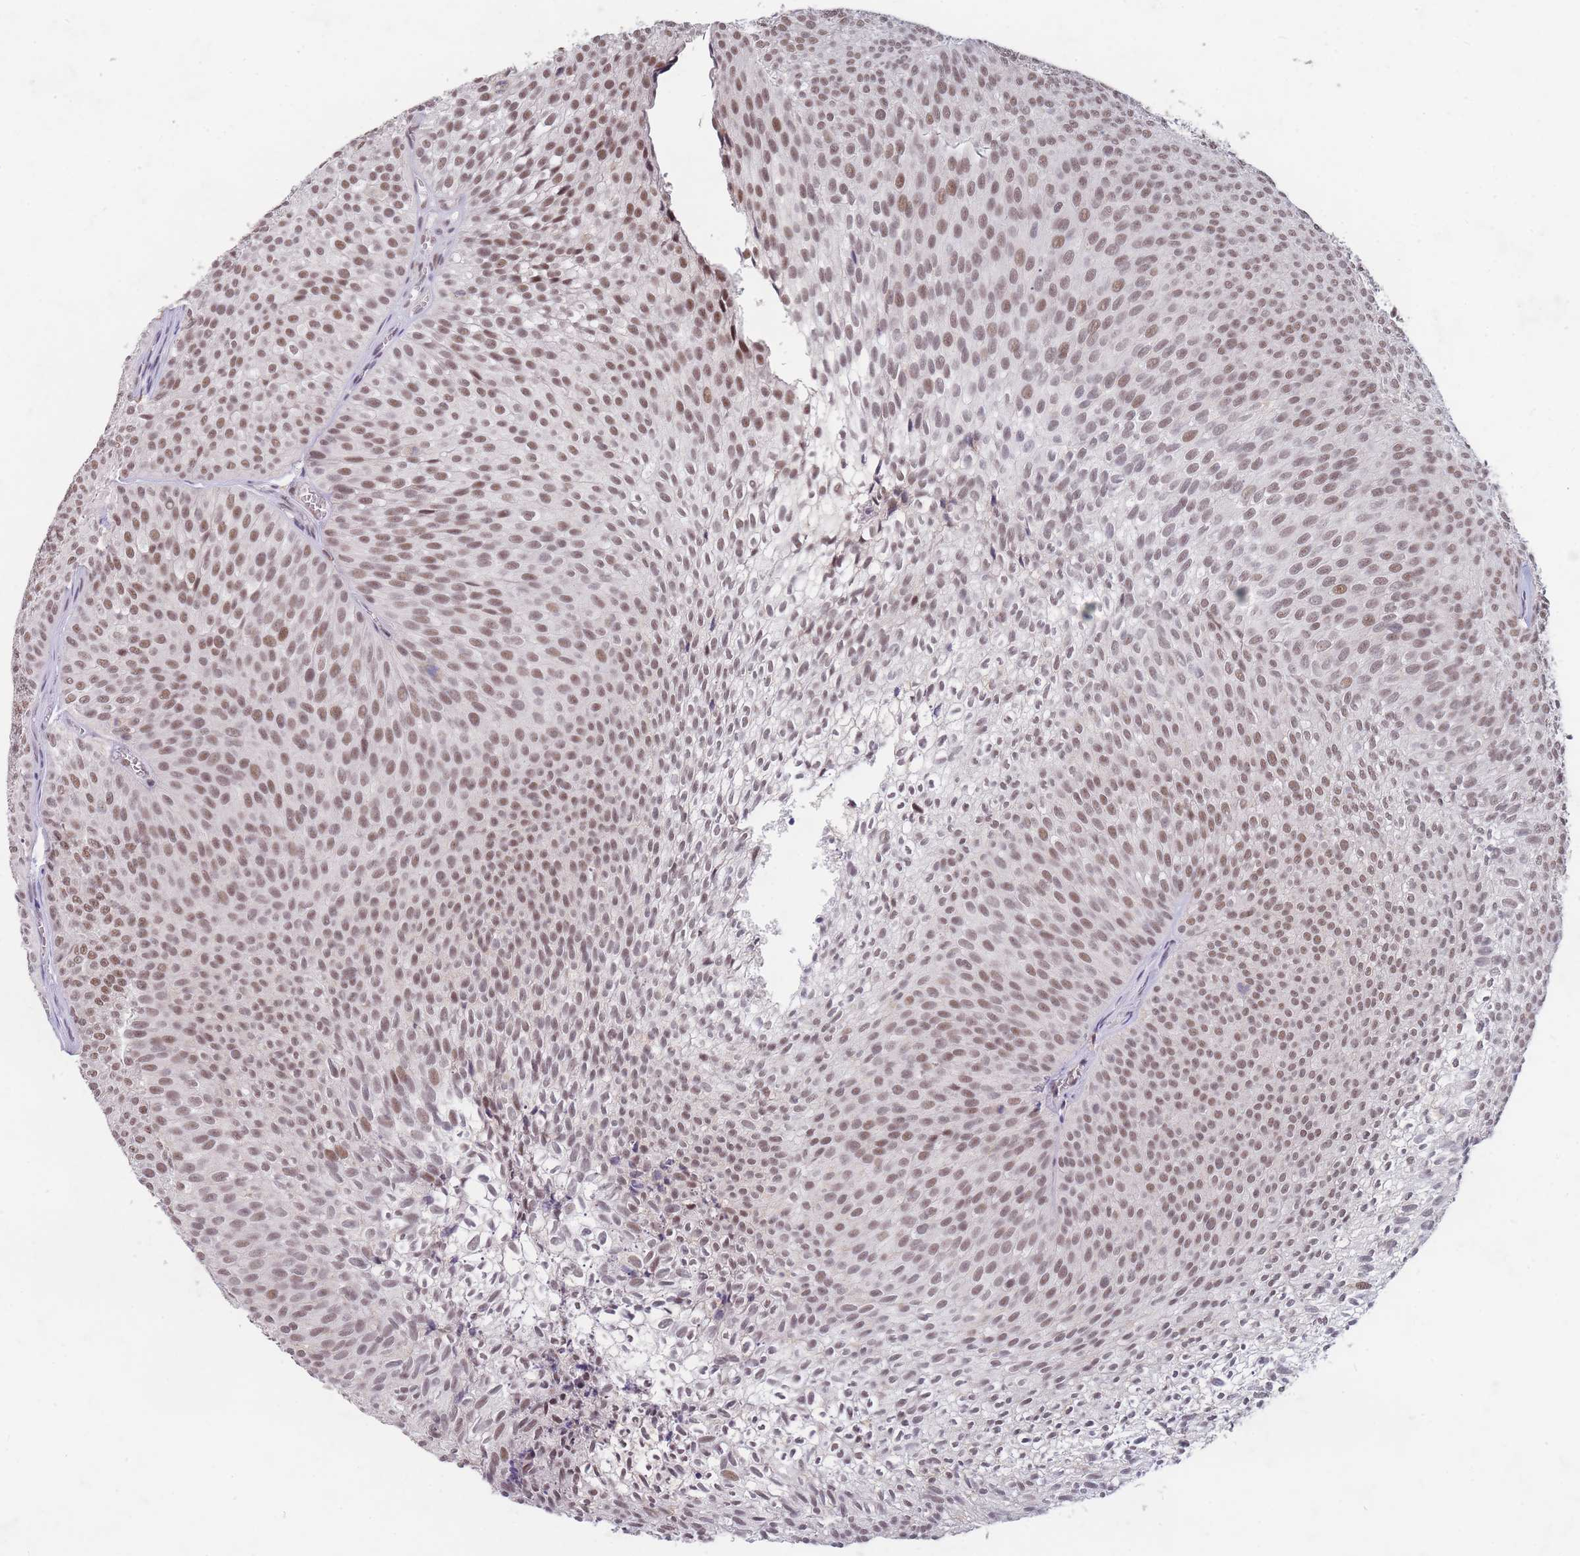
{"staining": {"intensity": "moderate", "quantity": ">75%", "location": "nuclear"}, "tissue": "urothelial cancer", "cell_type": "Tumor cells", "image_type": "cancer", "snomed": [{"axis": "morphology", "description": "Urothelial carcinoma, Low grade"}, {"axis": "topography", "description": "Urinary bladder"}], "caption": "Tumor cells demonstrate moderate nuclear positivity in about >75% of cells in urothelial cancer.", "gene": "SNRPA1", "patient": {"sex": "male", "age": 91}}